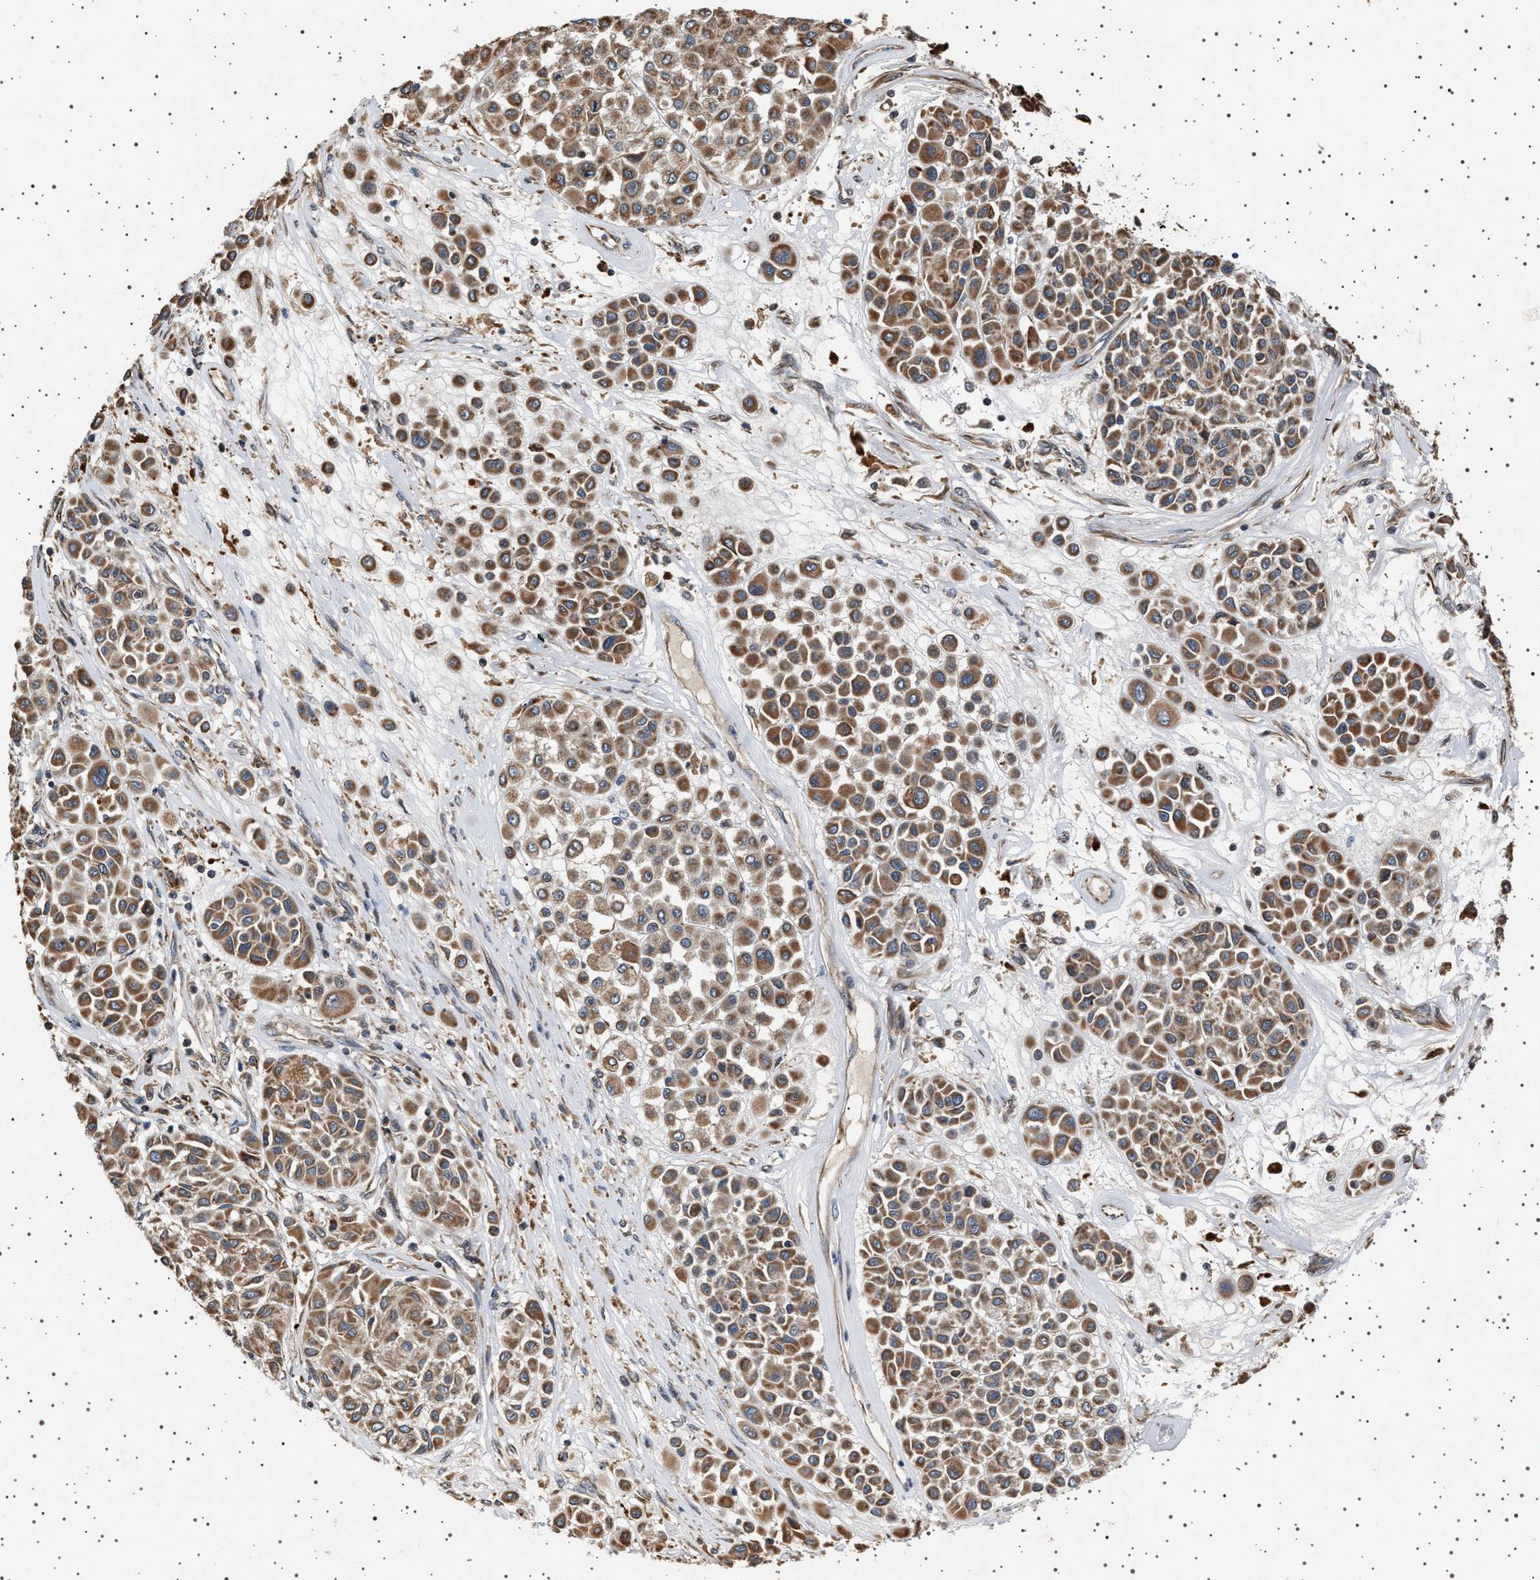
{"staining": {"intensity": "moderate", "quantity": ">75%", "location": "cytoplasmic/membranous"}, "tissue": "melanoma", "cell_type": "Tumor cells", "image_type": "cancer", "snomed": [{"axis": "morphology", "description": "Malignant melanoma, Metastatic site"}, {"axis": "topography", "description": "Soft tissue"}], "caption": "Human melanoma stained with a brown dye exhibits moderate cytoplasmic/membranous positive staining in approximately >75% of tumor cells.", "gene": "TRUB2", "patient": {"sex": "male", "age": 41}}